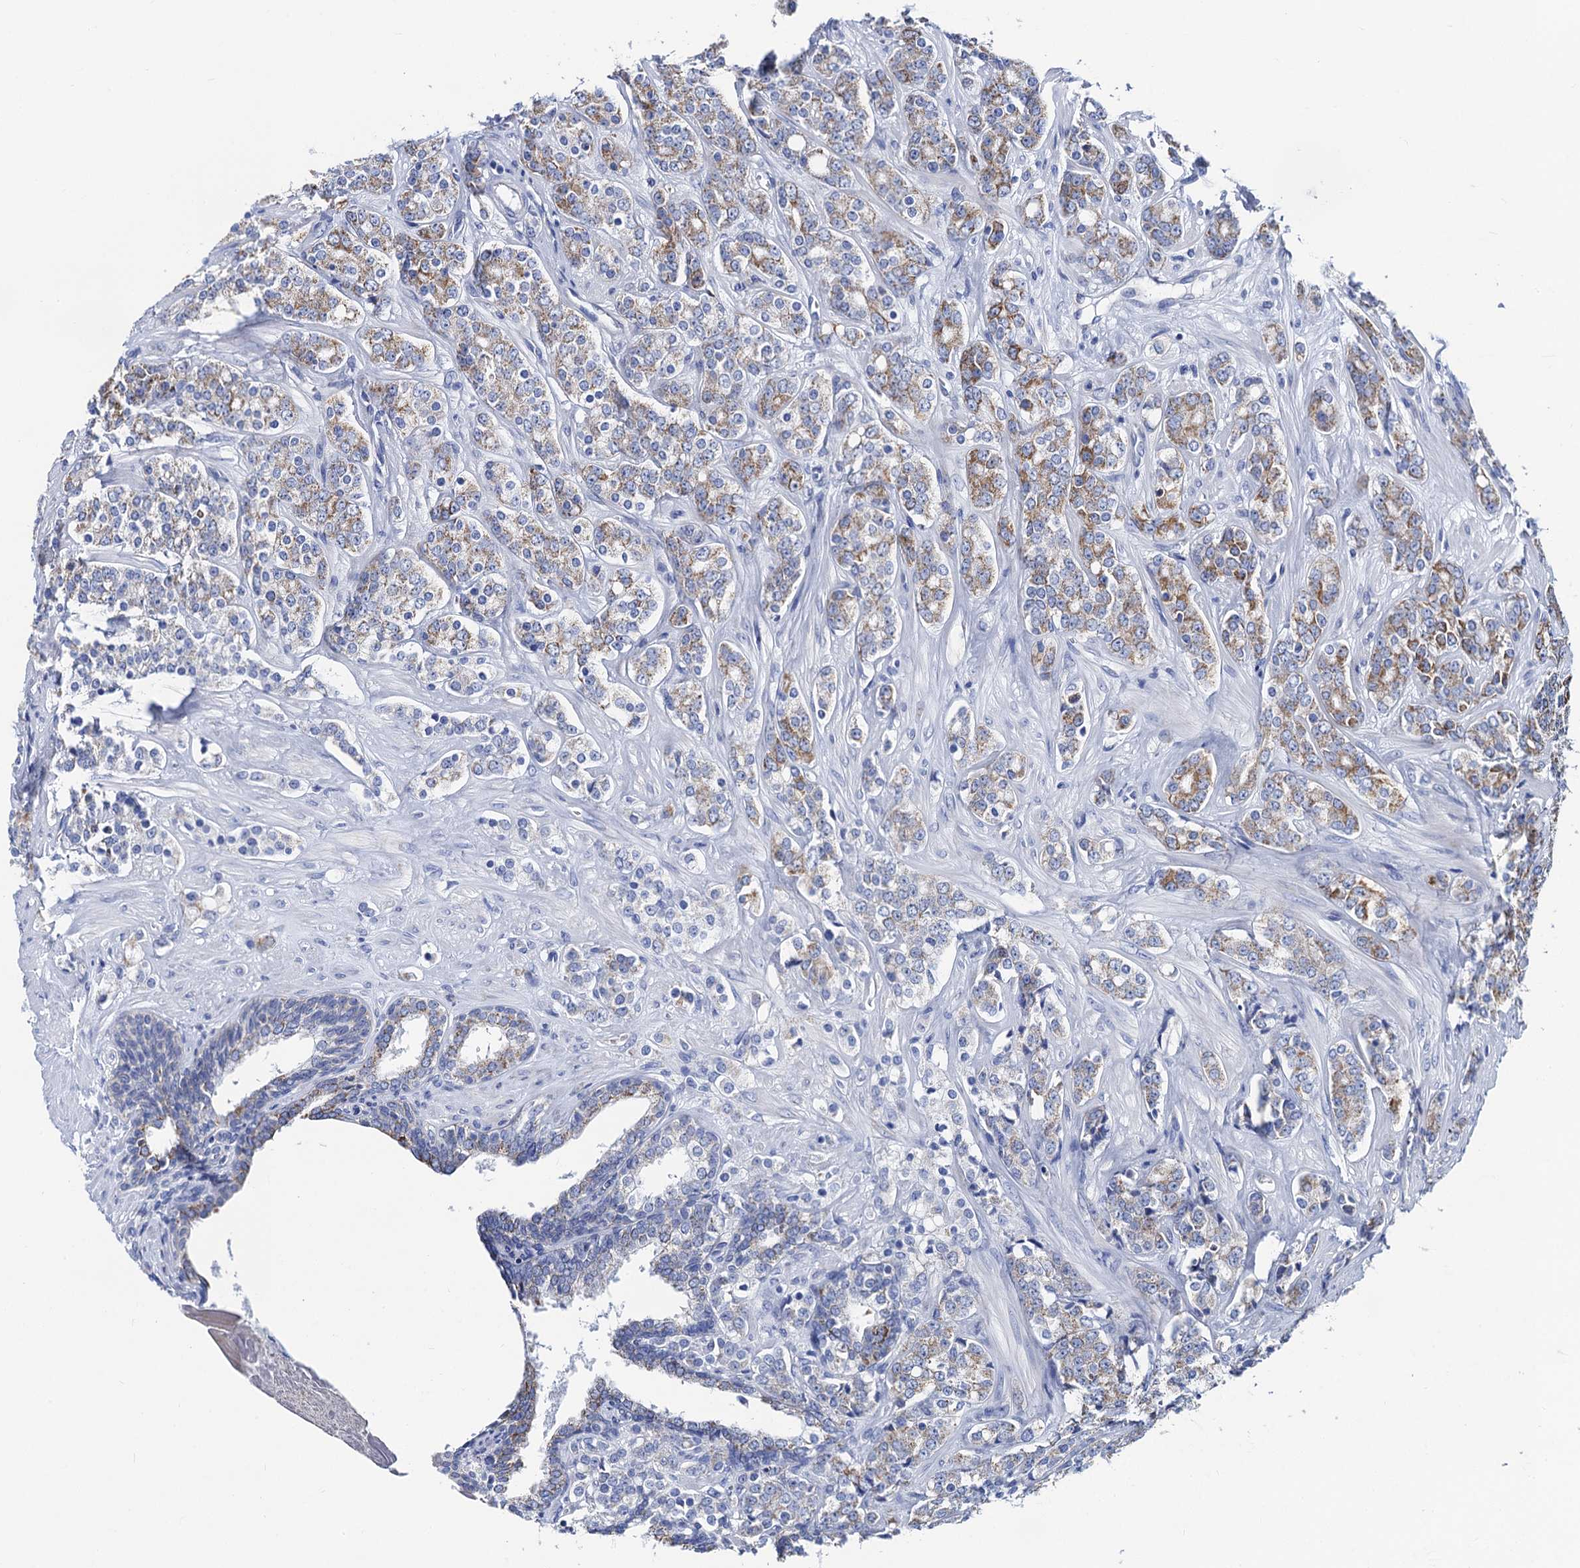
{"staining": {"intensity": "moderate", "quantity": ">75%", "location": "cytoplasmic/membranous"}, "tissue": "prostate cancer", "cell_type": "Tumor cells", "image_type": "cancer", "snomed": [{"axis": "morphology", "description": "Adenocarcinoma, High grade"}, {"axis": "topography", "description": "Prostate"}], "caption": "This is an image of immunohistochemistry (IHC) staining of prostate cancer, which shows moderate positivity in the cytoplasmic/membranous of tumor cells.", "gene": "ACADSB", "patient": {"sex": "male", "age": 62}}